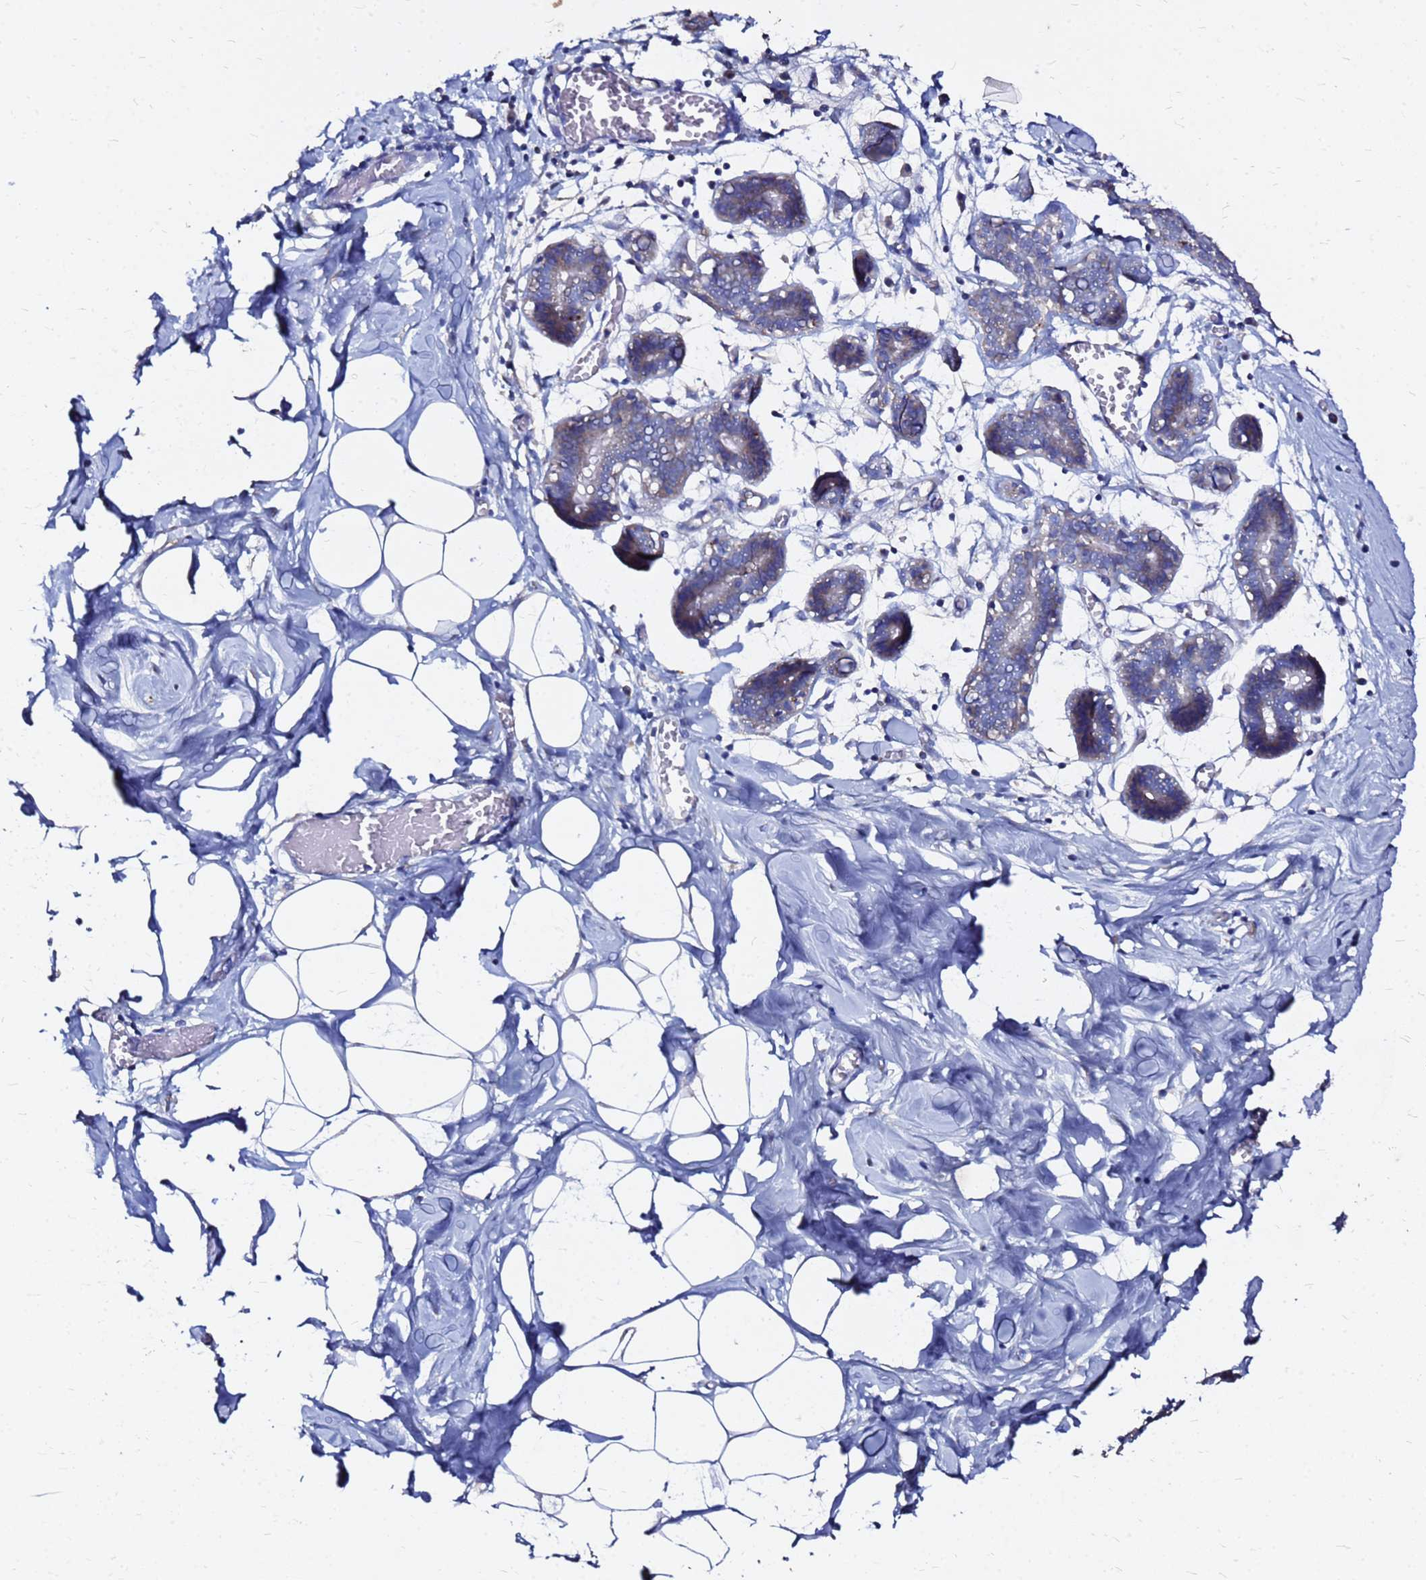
{"staining": {"intensity": "negative", "quantity": "none", "location": "none"}, "tissue": "breast", "cell_type": "Adipocytes", "image_type": "normal", "snomed": [{"axis": "morphology", "description": "Normal tissue, NOS"}, {"axis": "topography", "description": "Breast"}], "caption": "Normal breast was stained to show a protein in brown. There is no significant staining in adipocytes. (Brightfield microscopy of DAB IHC at high magnification).", "gene": "FAM183A", "patient": {"sex": "female", "age": 27}}